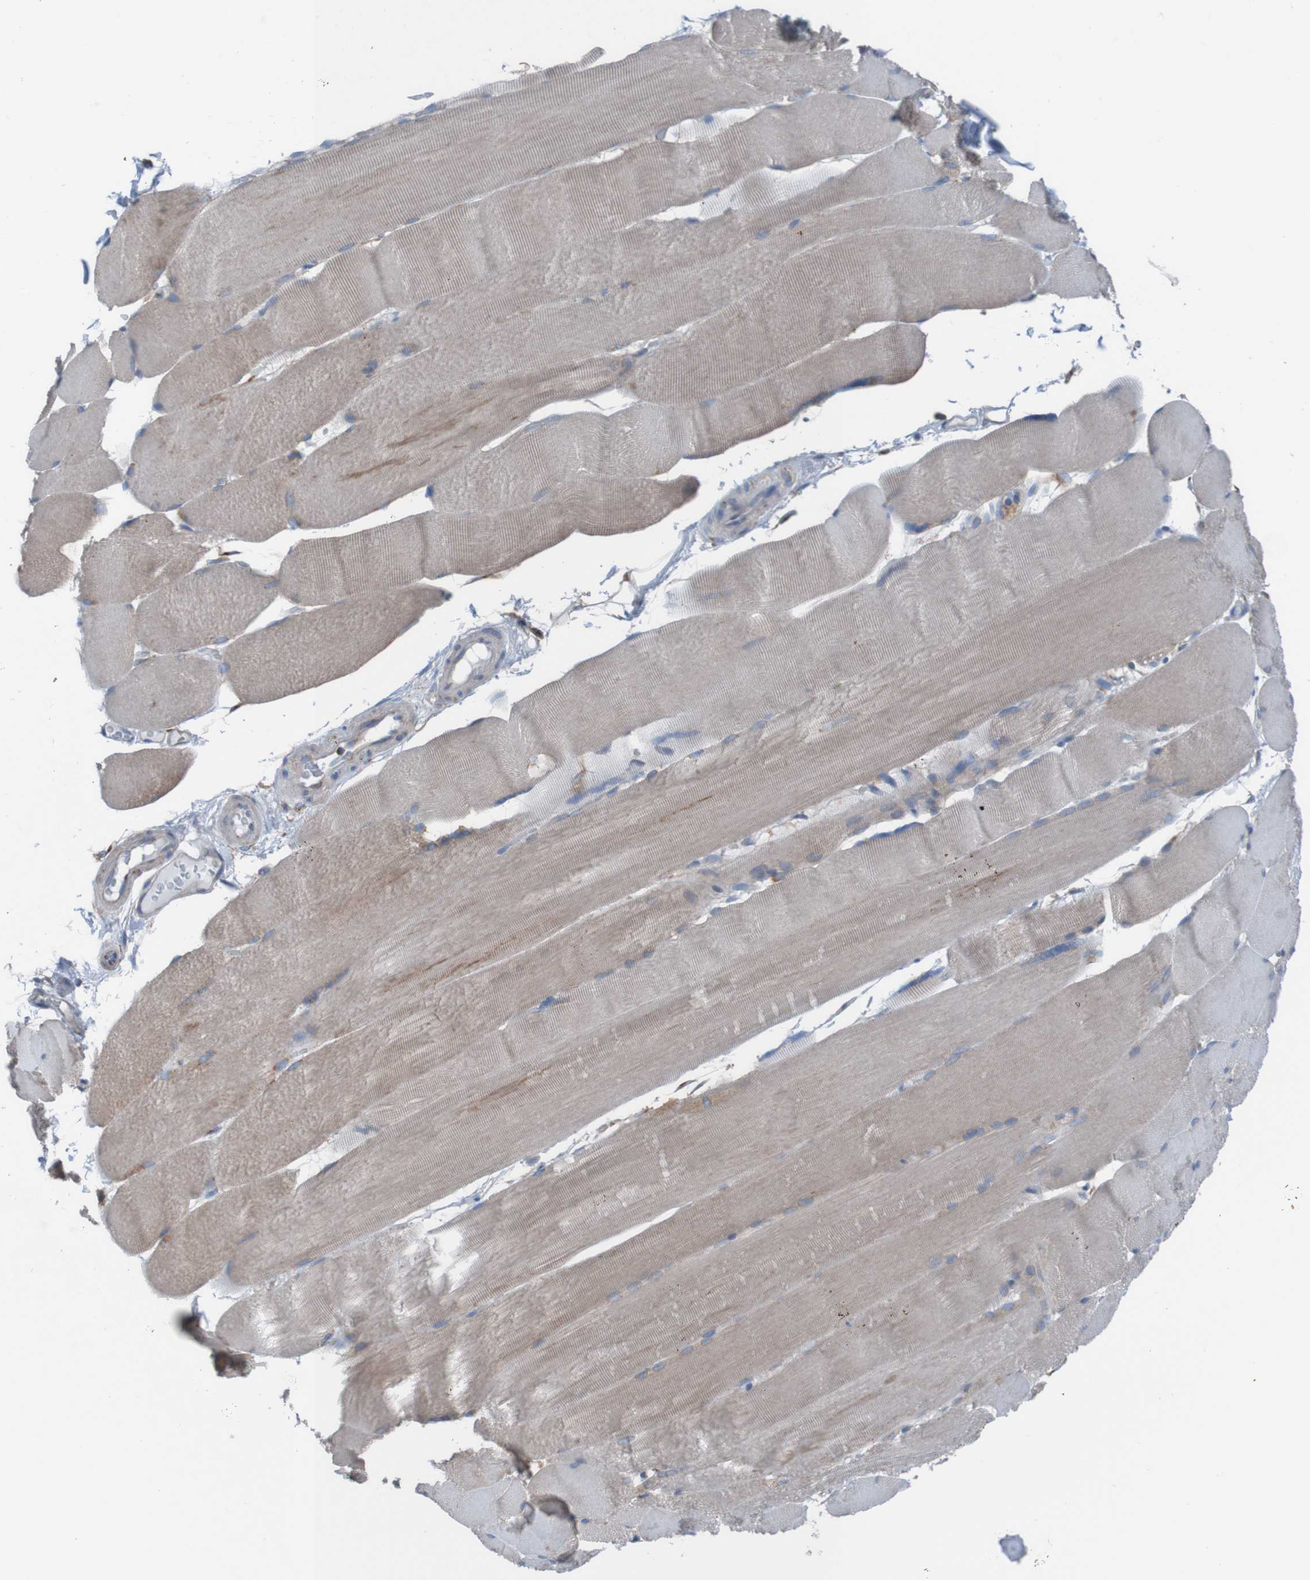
{"staining": {"intensity": "moderate", "quantity": "<25%", "location": "cytoplasmic/membranous"}, "tissue": "skeletal muscle", "cell_type": "Myocytes", "image_type": "normal", "snomed": [{"axis": "morphology", "description": "Normal tissue, NOS"}, {"axis": "topography", "description": "Skin"}, {"axis": "topography", "description": "Skeletal muscle"}], "caption": "Immunohistochemical staining of benign human skeletal muscle reveals moderate cytoplasmic/membranous protein staining in about <25% of myocytes. (DAB IHC, brown staining for protein, blue staining for nuclei).", "gene": "MINAR1", "patient": {"sex": "male", "age": 83}}